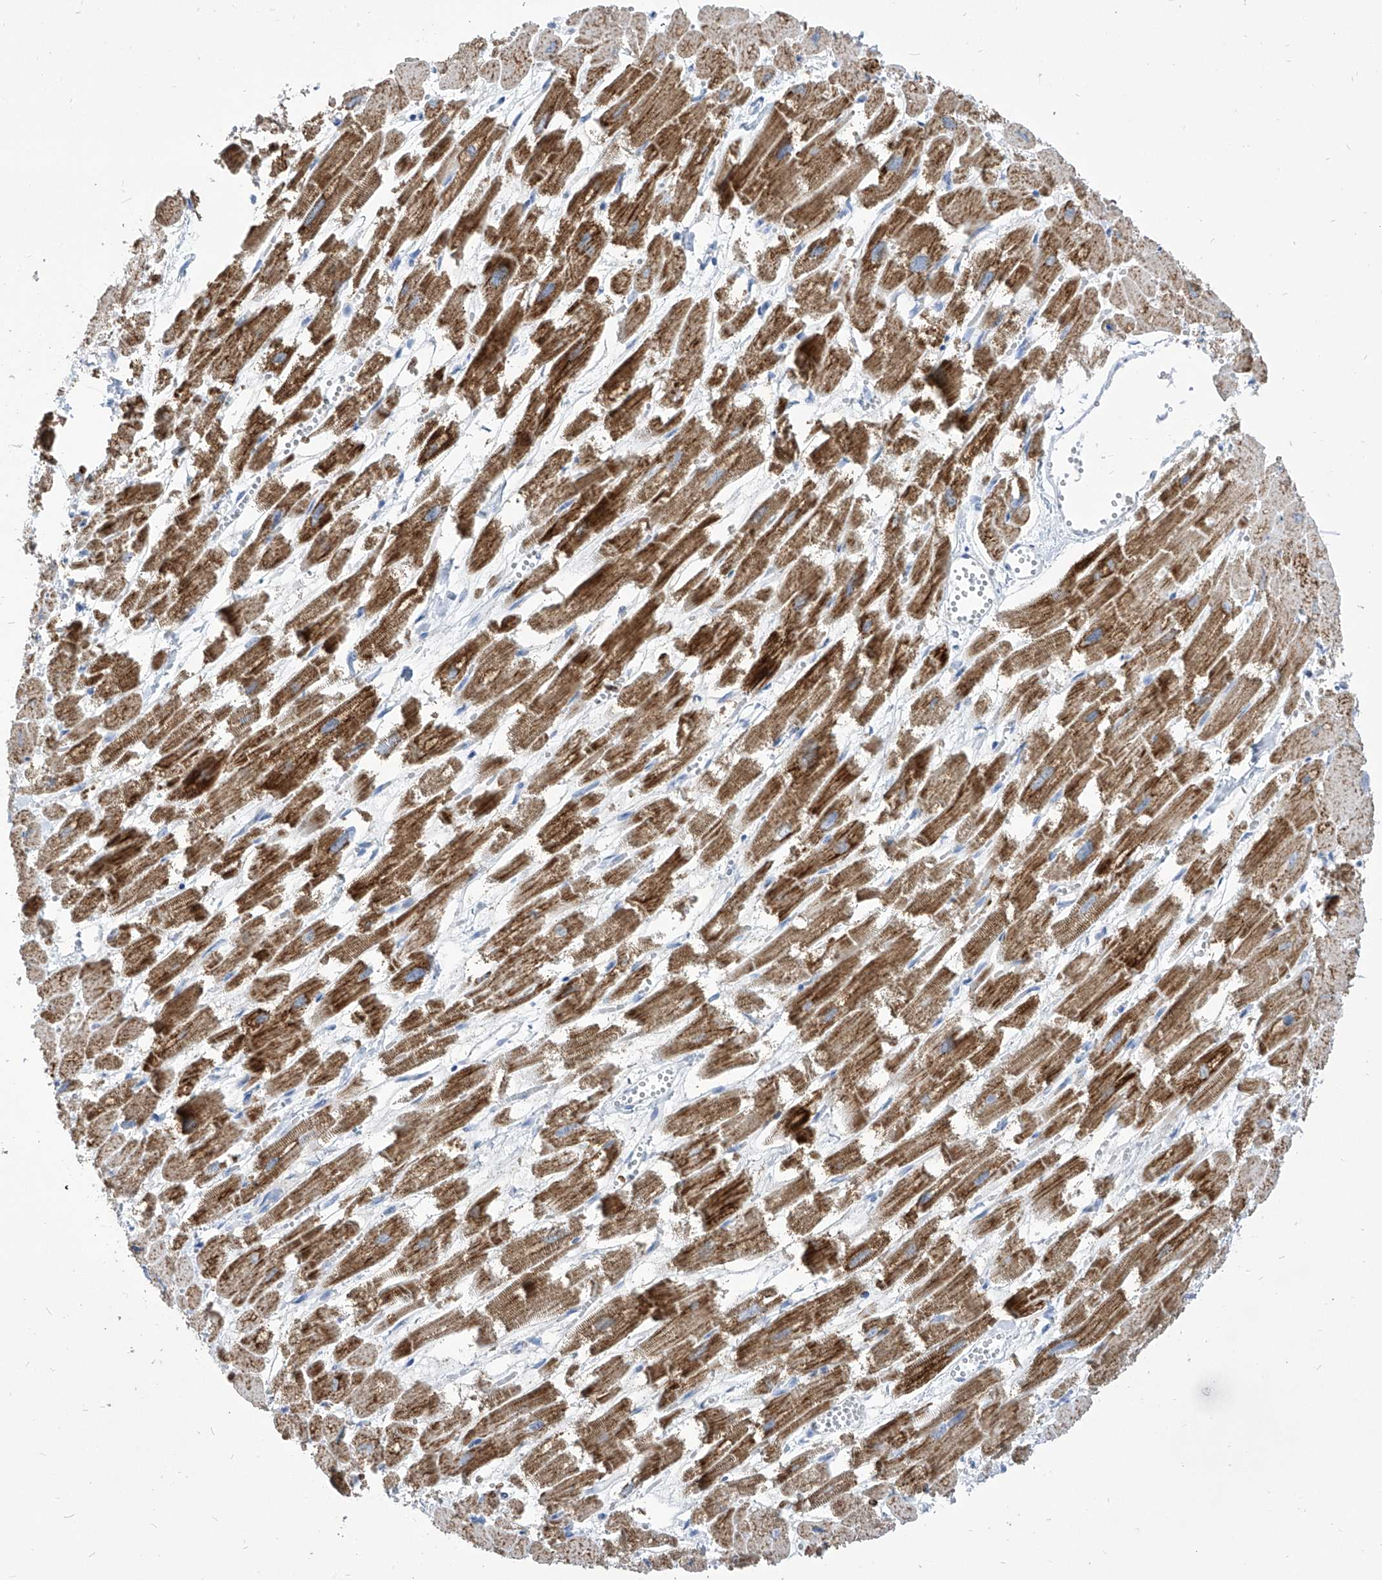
{"staining": {"intensity": "strong", "quantity": "25%-75%", "location": "cytoplasmic/membranous"}, "tissue": "heart muscle", "cell_type": "Cardiomyocytes", "image_type": "normal", "snomed": [{"axis": "morphology", "description": "Normal tissue, NOS"}, {"axis": "topography", "description": "Heart"}], "caption": "IHC image of unremarkable heart muscle: heart muscle stained using IHC demonstrates high levels of strong protein expression localized specifically in the cytoplasmic/membranous of cardiomyocytes, appearing as a cytoplasmic/membranous brown color.", "gene": "COQ3", "patient": {"sex": "male", "age": 54}}